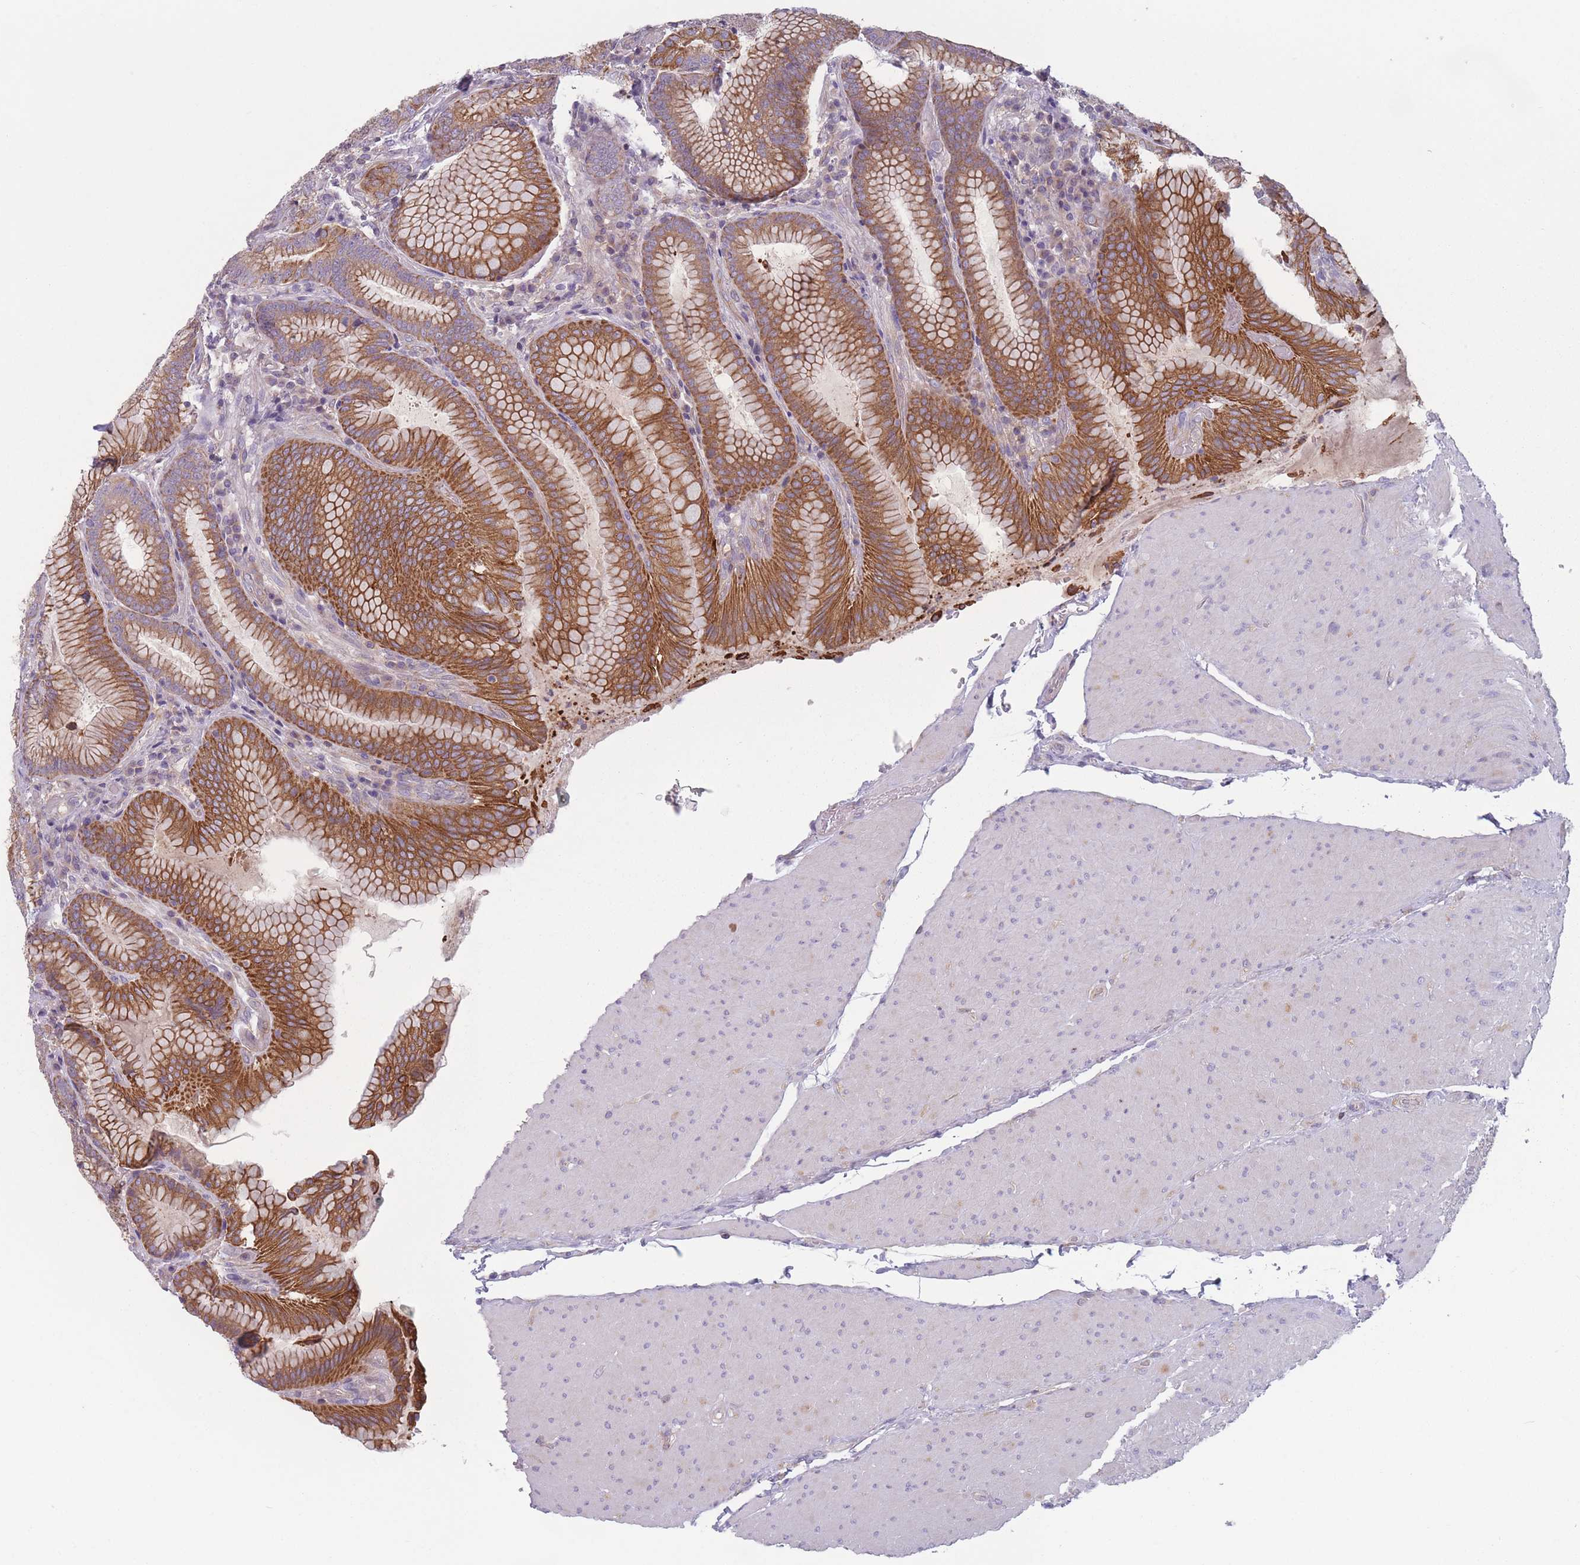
{"staining": {"intensity": "strong", "quantity": "25%-75%", "location": "cytoplasmic/membranous"}, "tissue": "stomach", "cell_type": "Glandular cells", "image_type": "normal", "snomed": [{"axis": "morphology", "description": "Normal tissue, NOS"}, {"axis": "topography", "description": "Stomach, upper"}, {"axis": "topography", "description": "Stomach, lower"}], "caption": "An IHC photomicrograph of unremarkable tissue is shown. Protein staining in brown shows strong cytoplasmic/membranous positivity in stomach within glandular cells. Immunohistochemistry (ihc) stains the protein of interest in brown and the nuclei are stained blue.", "gene": "HSBP1L1", "patient": {"sex": "female", "age": 76}}